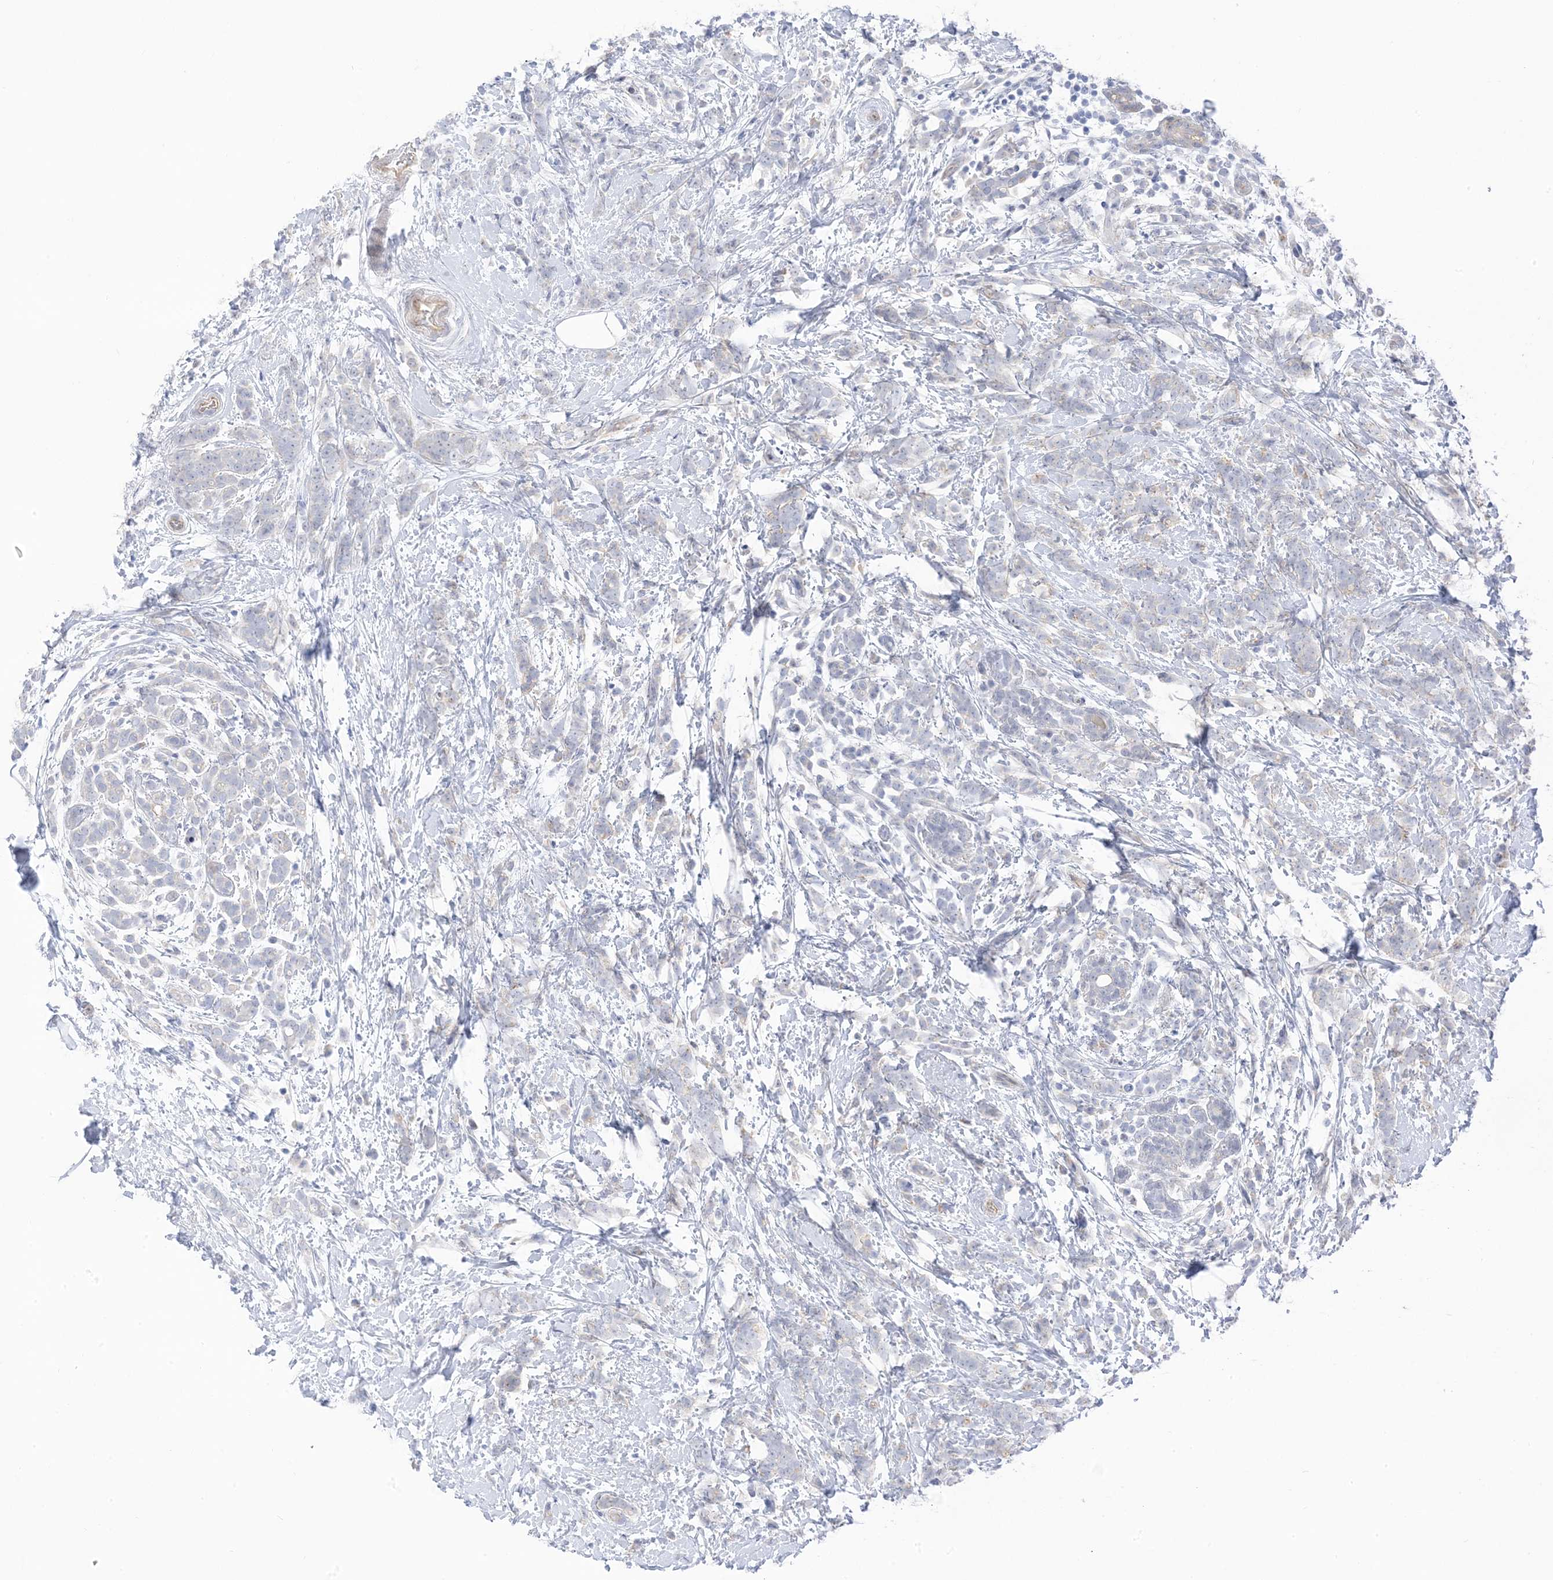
{"staining": {"intensity": "negative", "quantity": "none", "location": "none"}, "tissue": "breast cancer", "cell_type": "Tumor cells", "image_type": "cancer", "snomed": [{"axis": "morphology", "description": "Lobular carcinoma"}, {"axis": "topography", "description": "Breast"}], "caption": "Immunohistochemical staining of breast lobular carcinoma displays no significant positivity in tumor cells.", "gene": "IL36B", "patient": {"sex": "female", "age": 58}}